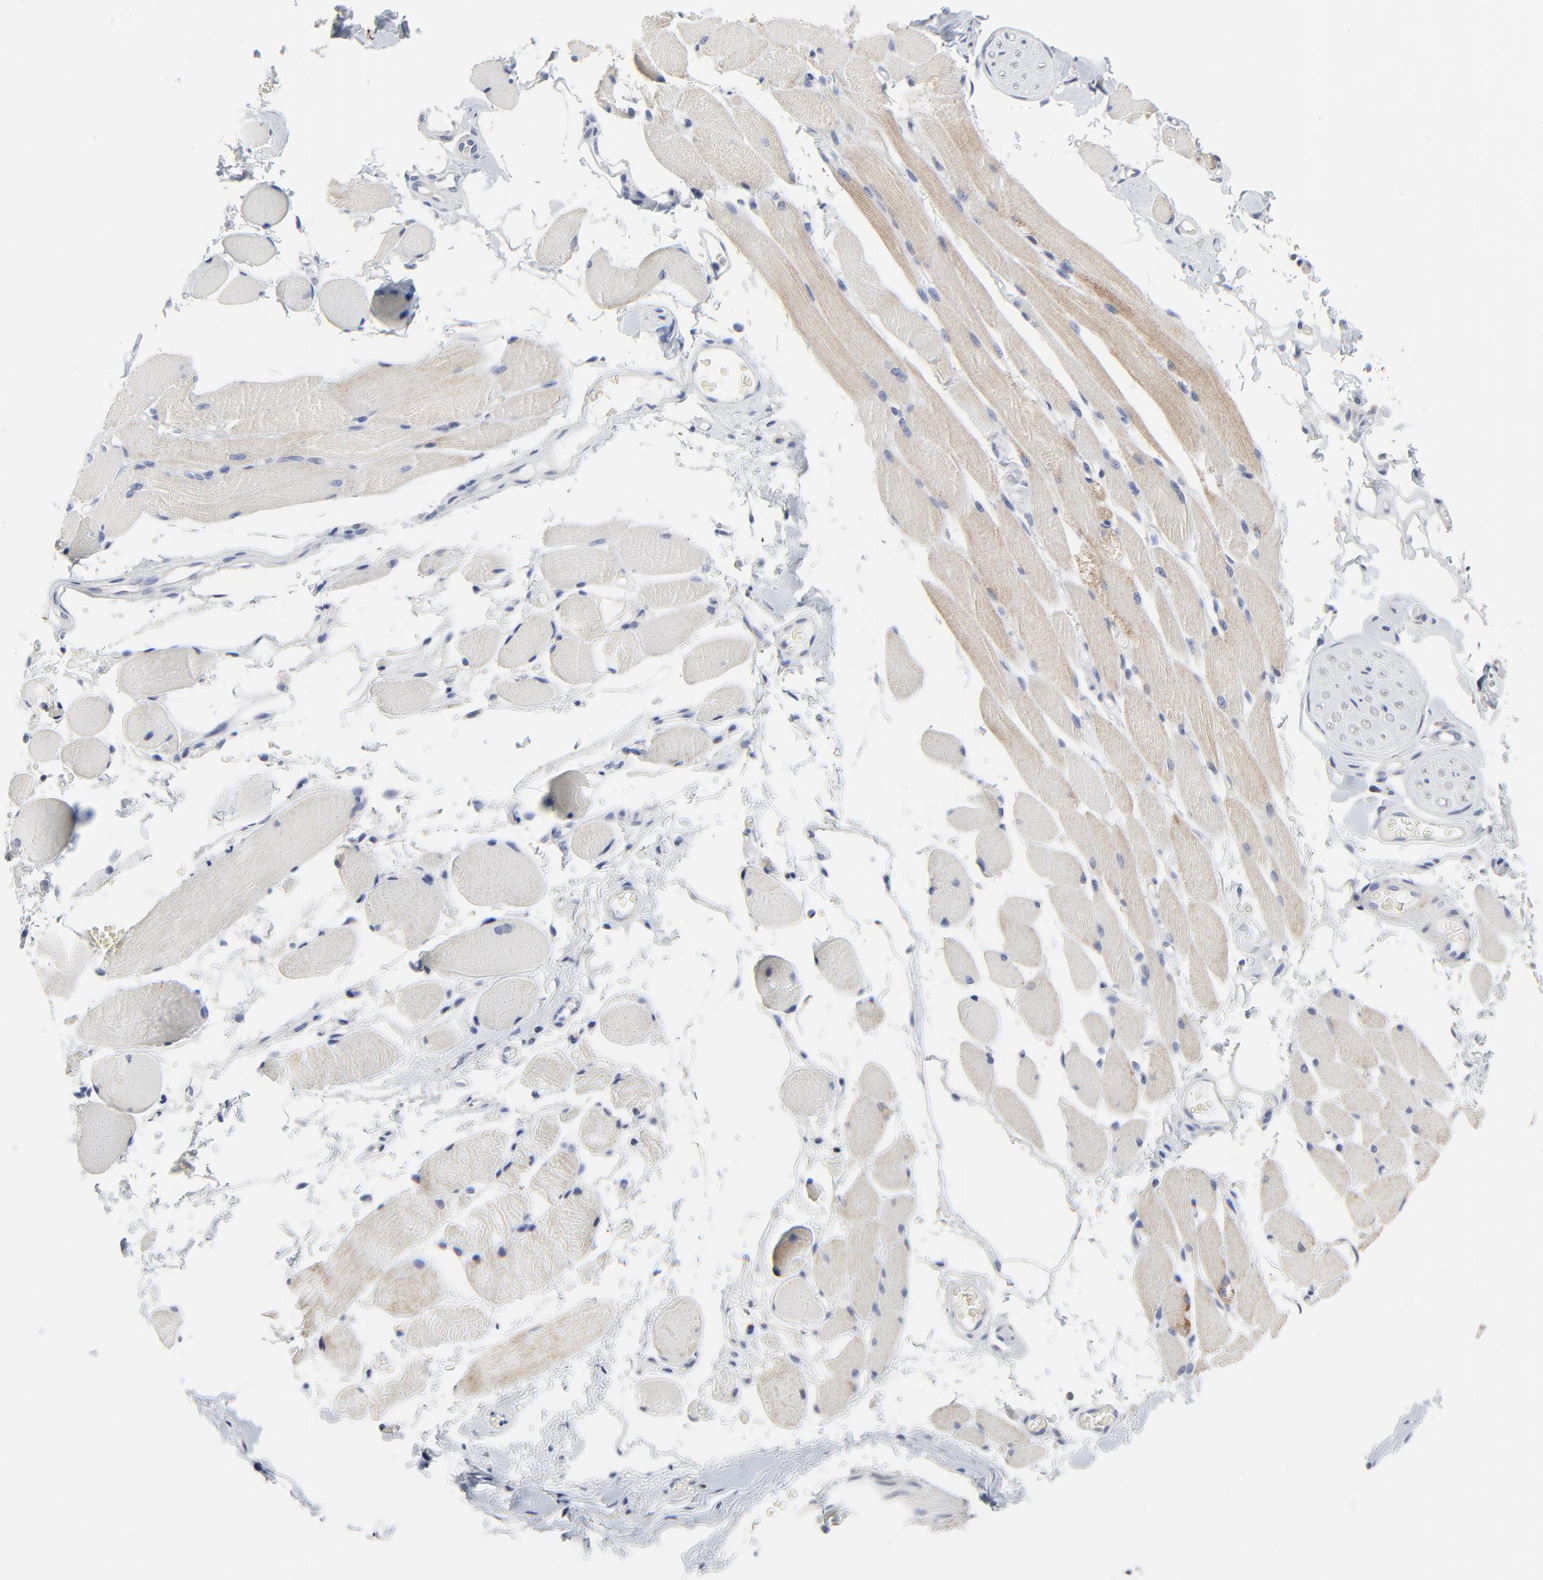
{"staining": {"intensity": "negative", "quantity": "none", "location": "none"}, "tissue": "adipose tissue", "cell_type": "Adipocytes", "image_type": "normal", "snomed": [{"axis": "morphology", "description": "Normal tissue, NOS"}, {"axis": "morphology", "description": "Squamous cell carcinoma, NOS"}, {"axis": "topography", "description": "Skeletal muscle"}, {"axis": "topography", "description": "Soft tissue"}, {"axis": "topography", "description": "Oral tissue"}], "caption": "Adipose tissue stained for a protein using immunohistochemistry (IHC) exhibits no staining adipocytes.", "gene": "LNX1", "patient": {"sex": "male", "age": 54}}